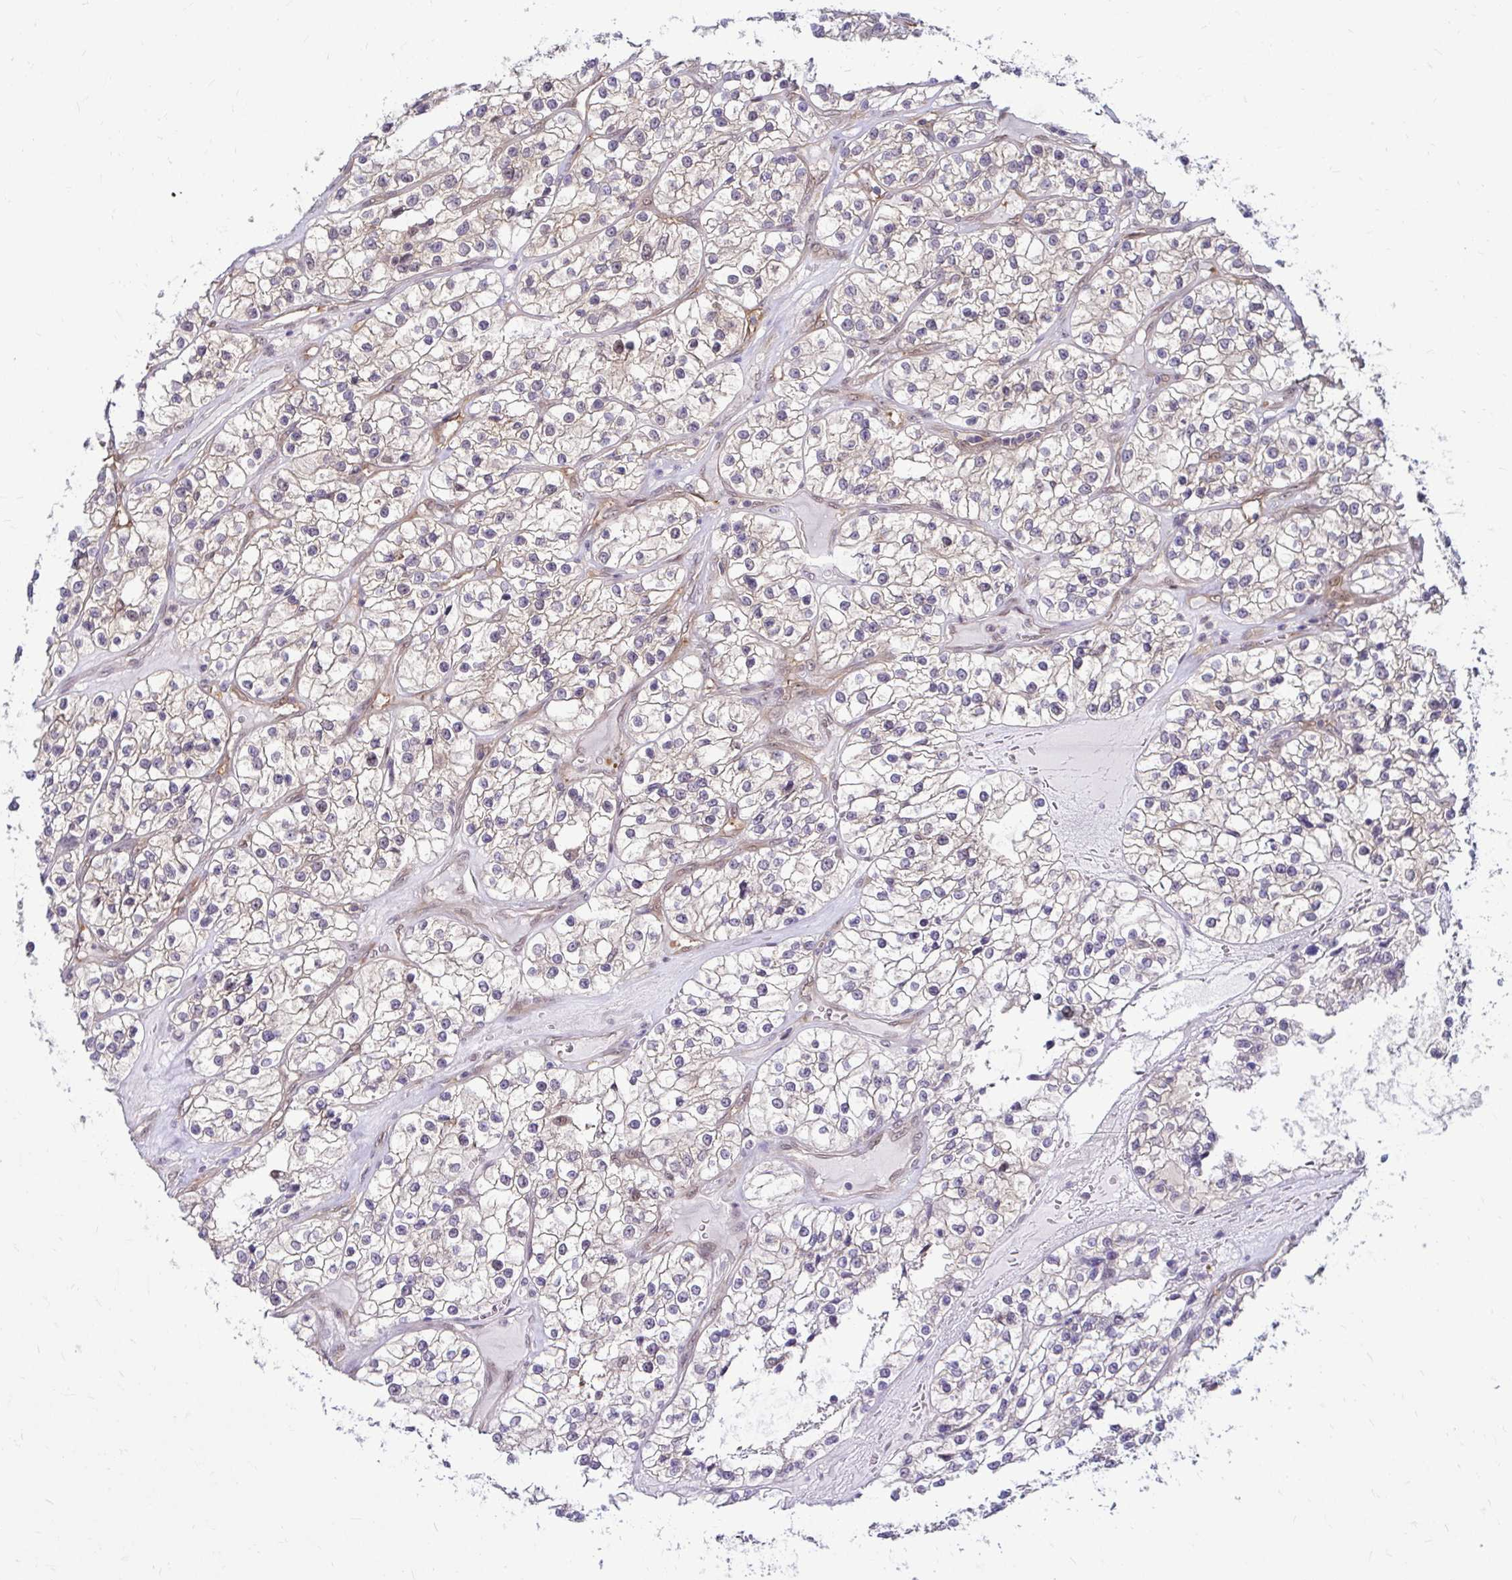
{"staining": {"intensity": "weak", "quantity": "25%-75%", "location": "cytoplasmic/membranous"}, "tissue": "renal cancer", "cell_type": "Tumor cells", "image_type": "cancer", "snomed": [{"axis": "morphology", "description": "Adenocarcinoma, NOS"}, {"axis": "topography", "description": "Kidney"}], "caption": "Immunohistochemical staining of renal cancer exhibits low levels of weak cytoplasmic/membranous protein expression in about 25%-75% of tumor cells.", "gene": "PSMD3", "patient": {"sex": "female", "age": 57}}